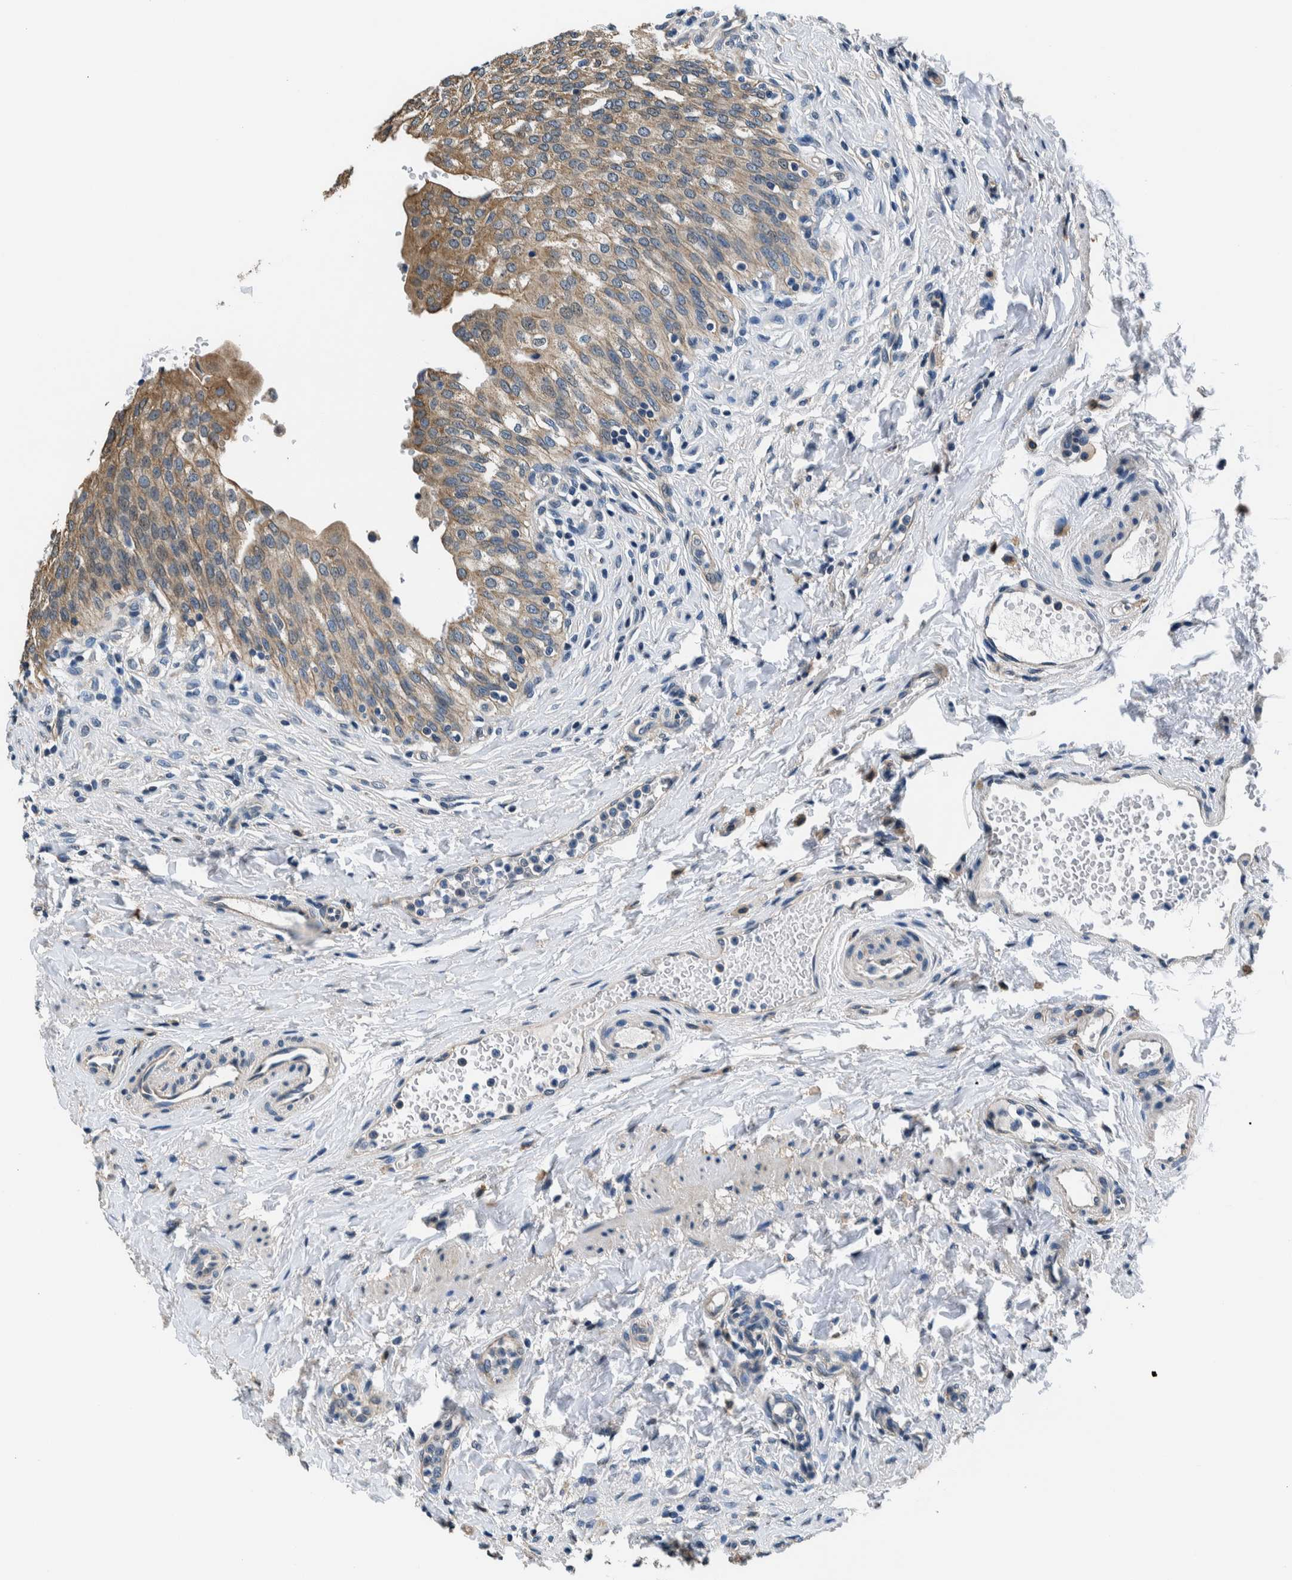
{"staining": {"intensity": "moderate", "quantity": ">75%", "location": "cytoplasmic/membranous"}, "tissue": "urinary bladder", "cell_type": "Urothelial cells", "image_type": "normal", "snomed": [{"axis": "morphology", "description": "Urothelial carcinoma, High grade"}, {"axis": "topography", "description": "Urinary bladder"}], "caption": "This is a histology image of IHC staining of normal urinary bladder, which shows moderate staining in the cytoplasmic/membranous of urothelial cells.", "gene": "NIBAN2", "patient": {"sex": "male", "age": 46}}